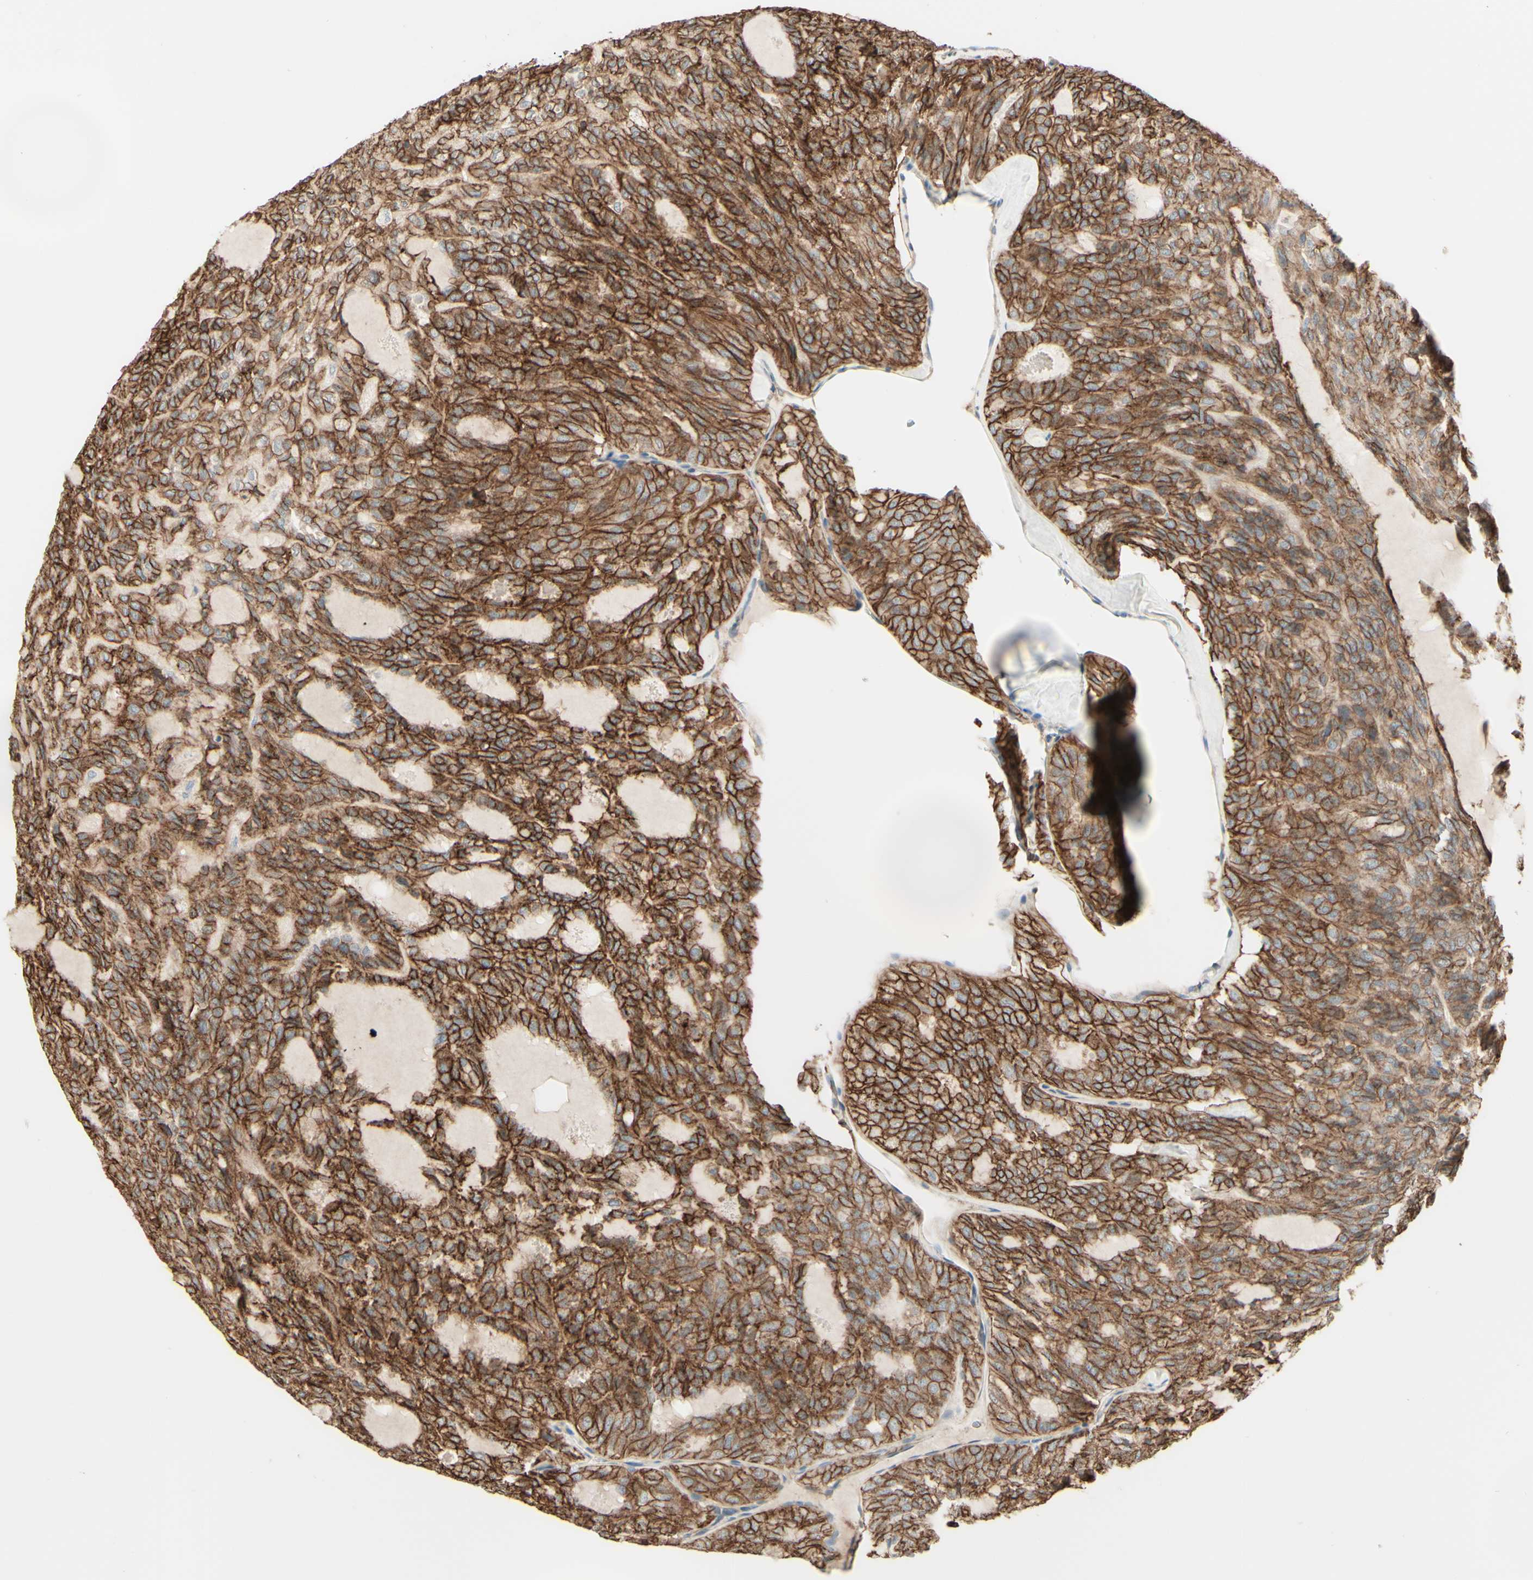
{"staining": {"intensity": "strong", "quantity": ">75%", "location": "cytoplasmic/membranous"}, "tissue": "thyroid cancer", "cell_type": "Tumor cells", "image_type": "cancer", "snomed": [{"axis": "morphology", "description": "Follicular adenoma carcinoma, NOS"}, {"axis": "topography", "description": "Thyroid gland"}], "caption": "DAB (3,3'-diaminobenzidine) immunohistochemical staining of thyroid cancer (follicular adenoma carcinoma) exhibits strong cytoplasmic/membranous protein staining in approximately >75% of tumor cells.", "gene": "RNF149", "patient": {"sex": "male", "age": 75}}